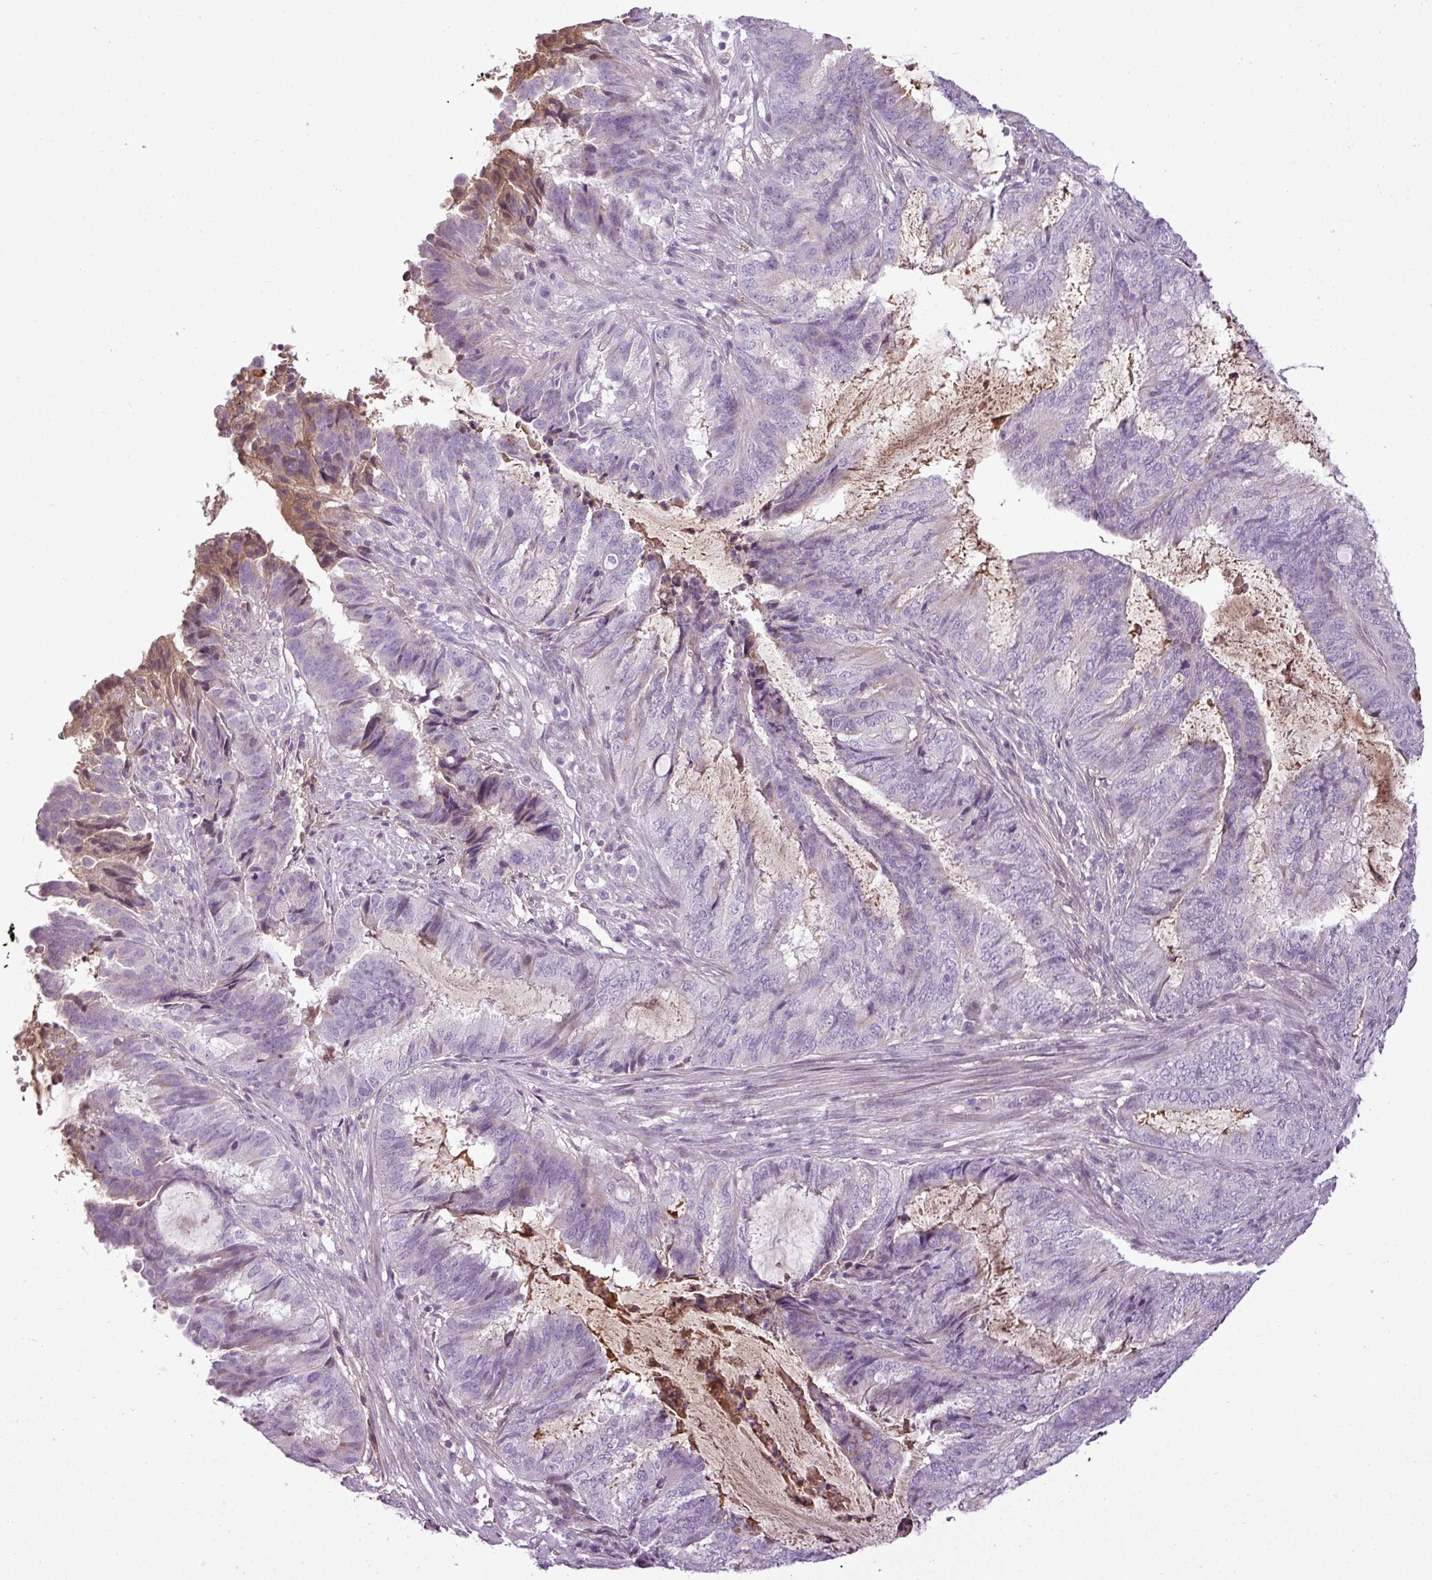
{"staining": {"intensity": "moderate", "quantity": "<25%", "location": "cytoplasmic/membranous,nuclear"}, "tissue": "endometrial cancer", "cell_type": "Tumor cells", "image_type": "cancer", "snomed": [{"axis": "morphology", "description": "Adenocarcinoma, NOS"}, {"axis": "topography", "description": "Endometrium"}], "caption": "The image demonstrates a brown stain indicating the presence of a protein in the cytoplasmic/membranous and nuclear of tumor cells in endometrial cancer (adenocarcinoma).", "gene": "C4B", "patient": {"sex": "female", "age": 51}}